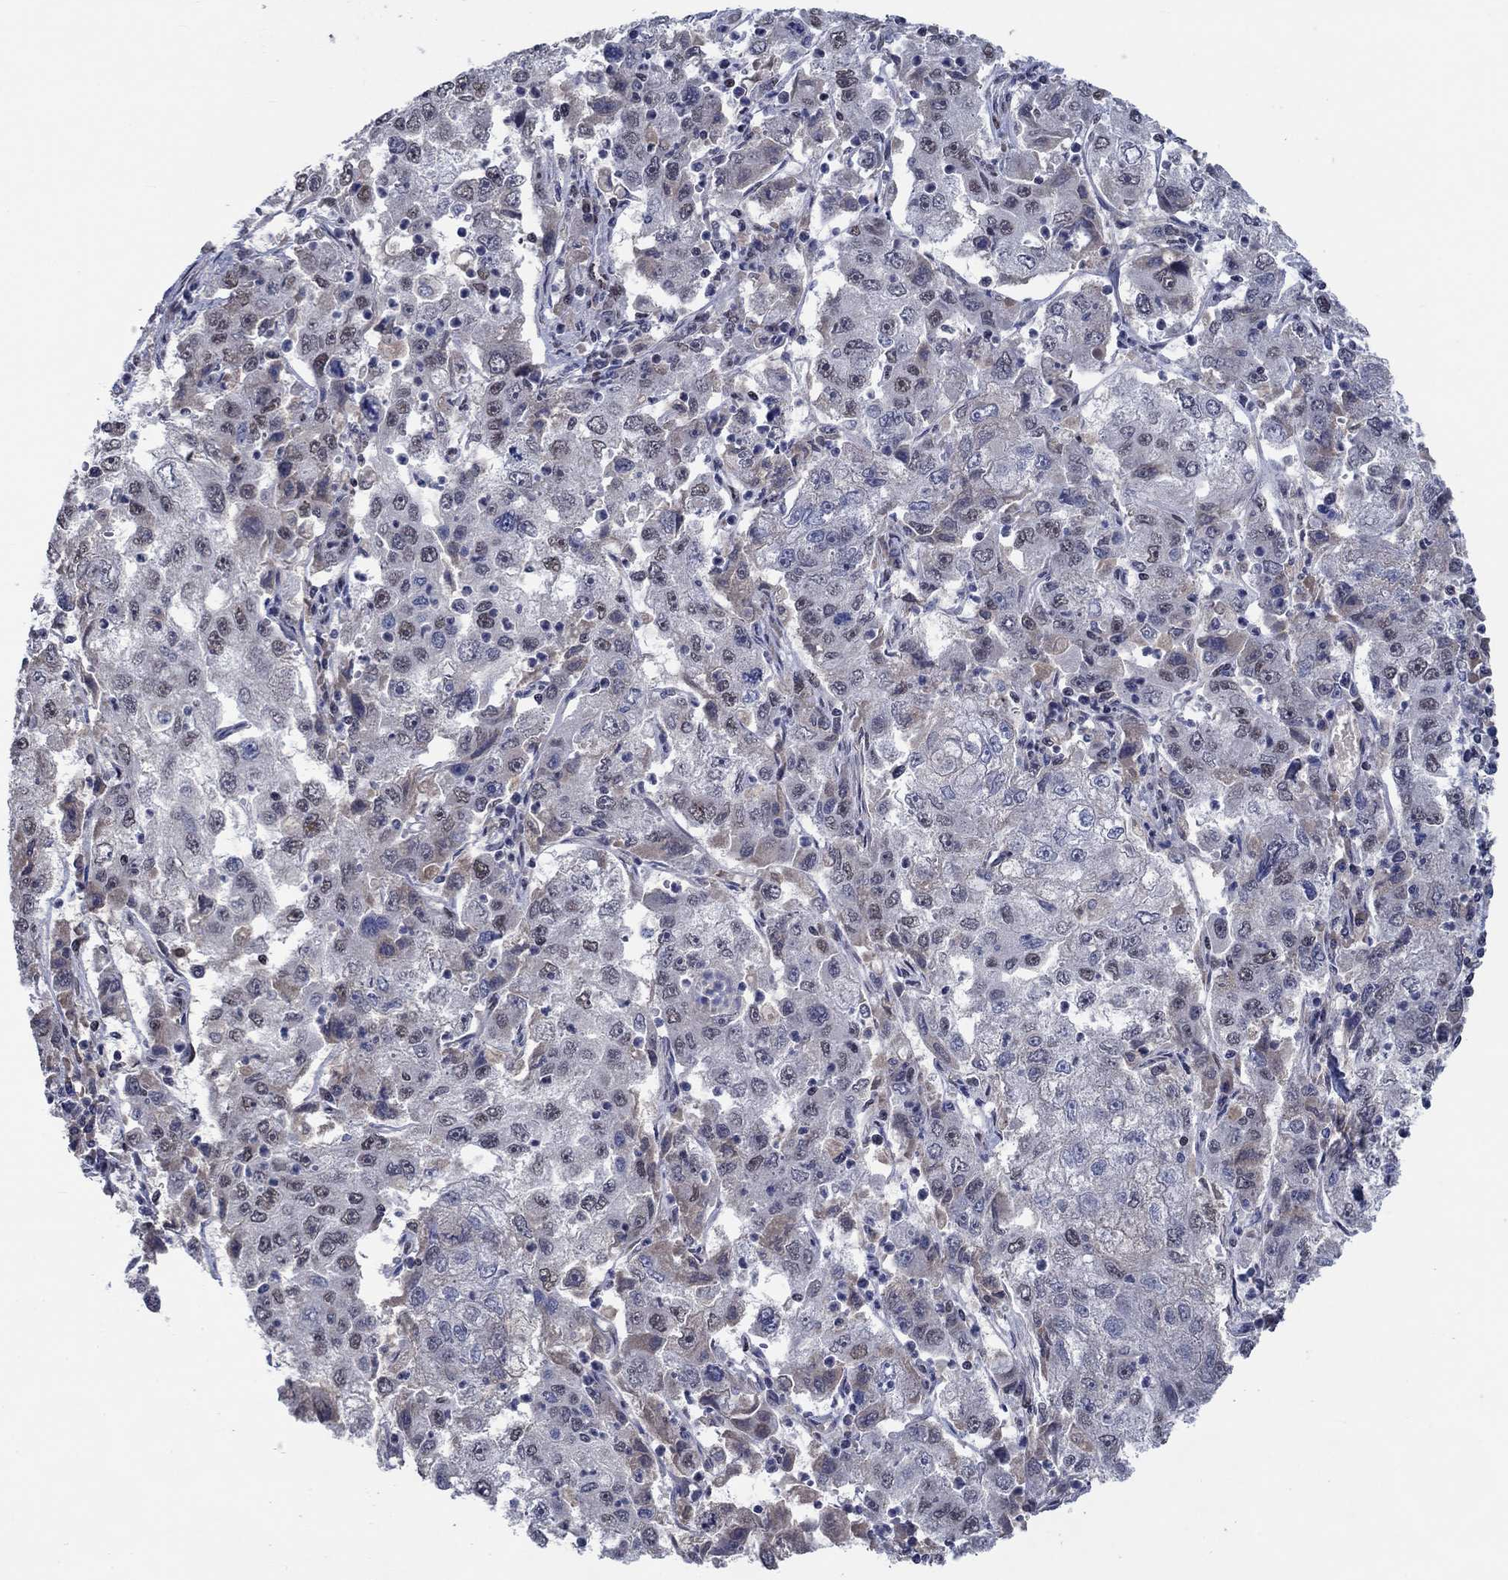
{"staining": {"intensity": "weak", "quantity": "<25%", "location": "nuclear"}, "tissue": "cervical cancer", "cell_type": "Tumor cells", "image_type": "cancer", "snomed": [{"axis": "morphology", "description": "Squamous cell carcinoma, NOS"}, {"axis": "topography", "description": "Cervix"}], "caption": "Immunohistochemistry of cervical squamous cell carcinoma reveals no positivity in tumor cells.", "gene": "HTN1", "patient": {"sex": "female", "age": 36}}